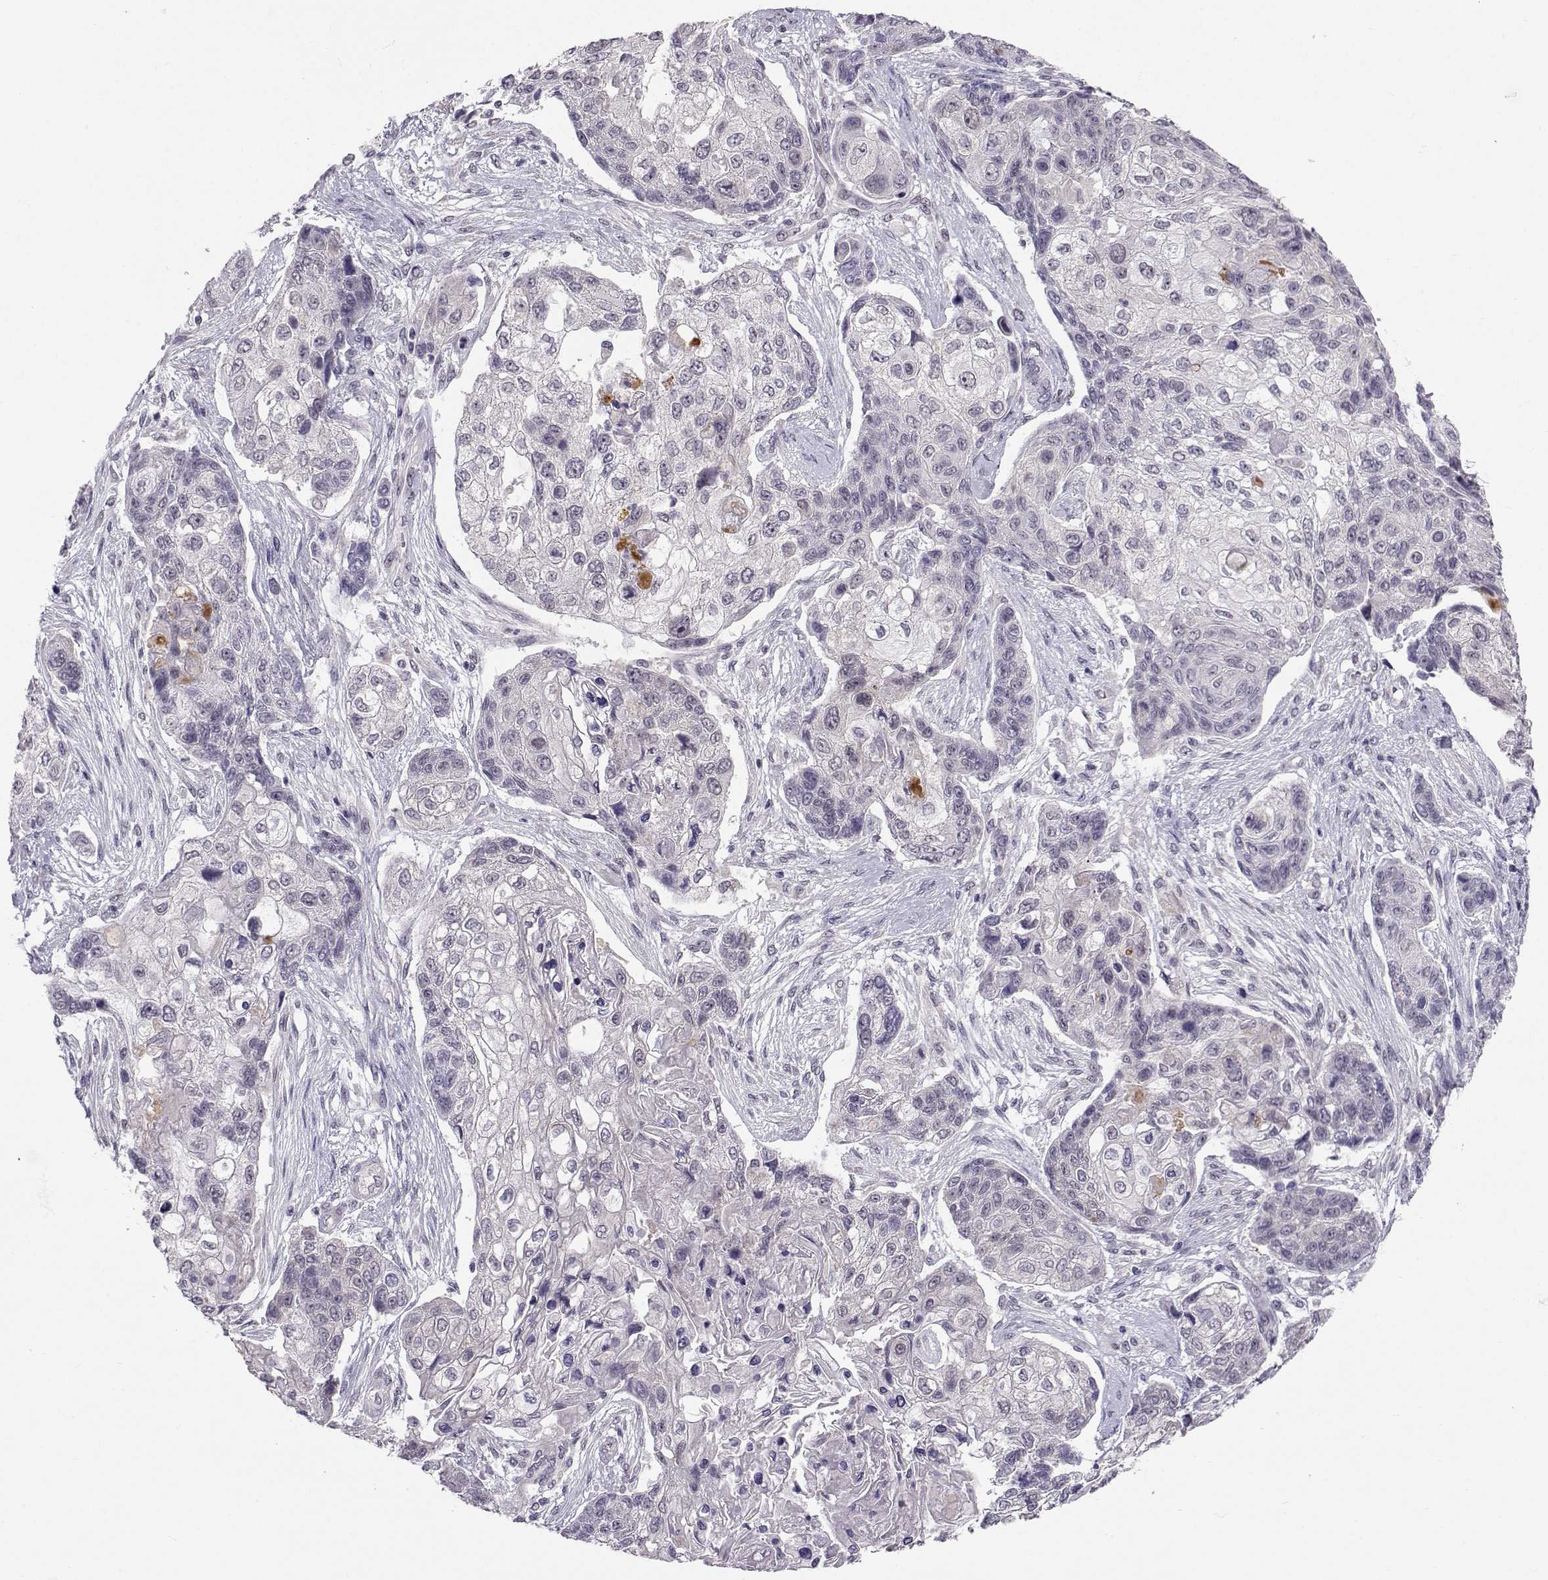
{"staining": {"intensity": "negative", "quantity": "none", "location": "none"}, "tissue": "lung cancer", "cell_type": "Tumor cells", "image_type": "cancer", "snomed": [{"axis": "morphology", "description": "Squamous cell carcinoma, NOS"}, {"axis": "topography", "description": "Lung"}], "caption": "Human squamous cell carcinoma (lung) stained for a protein using IHC demonstrates no positivity in tumor cells.", "gene": "SLC6A3", "patient": {"sex": "male", "age": 69}}